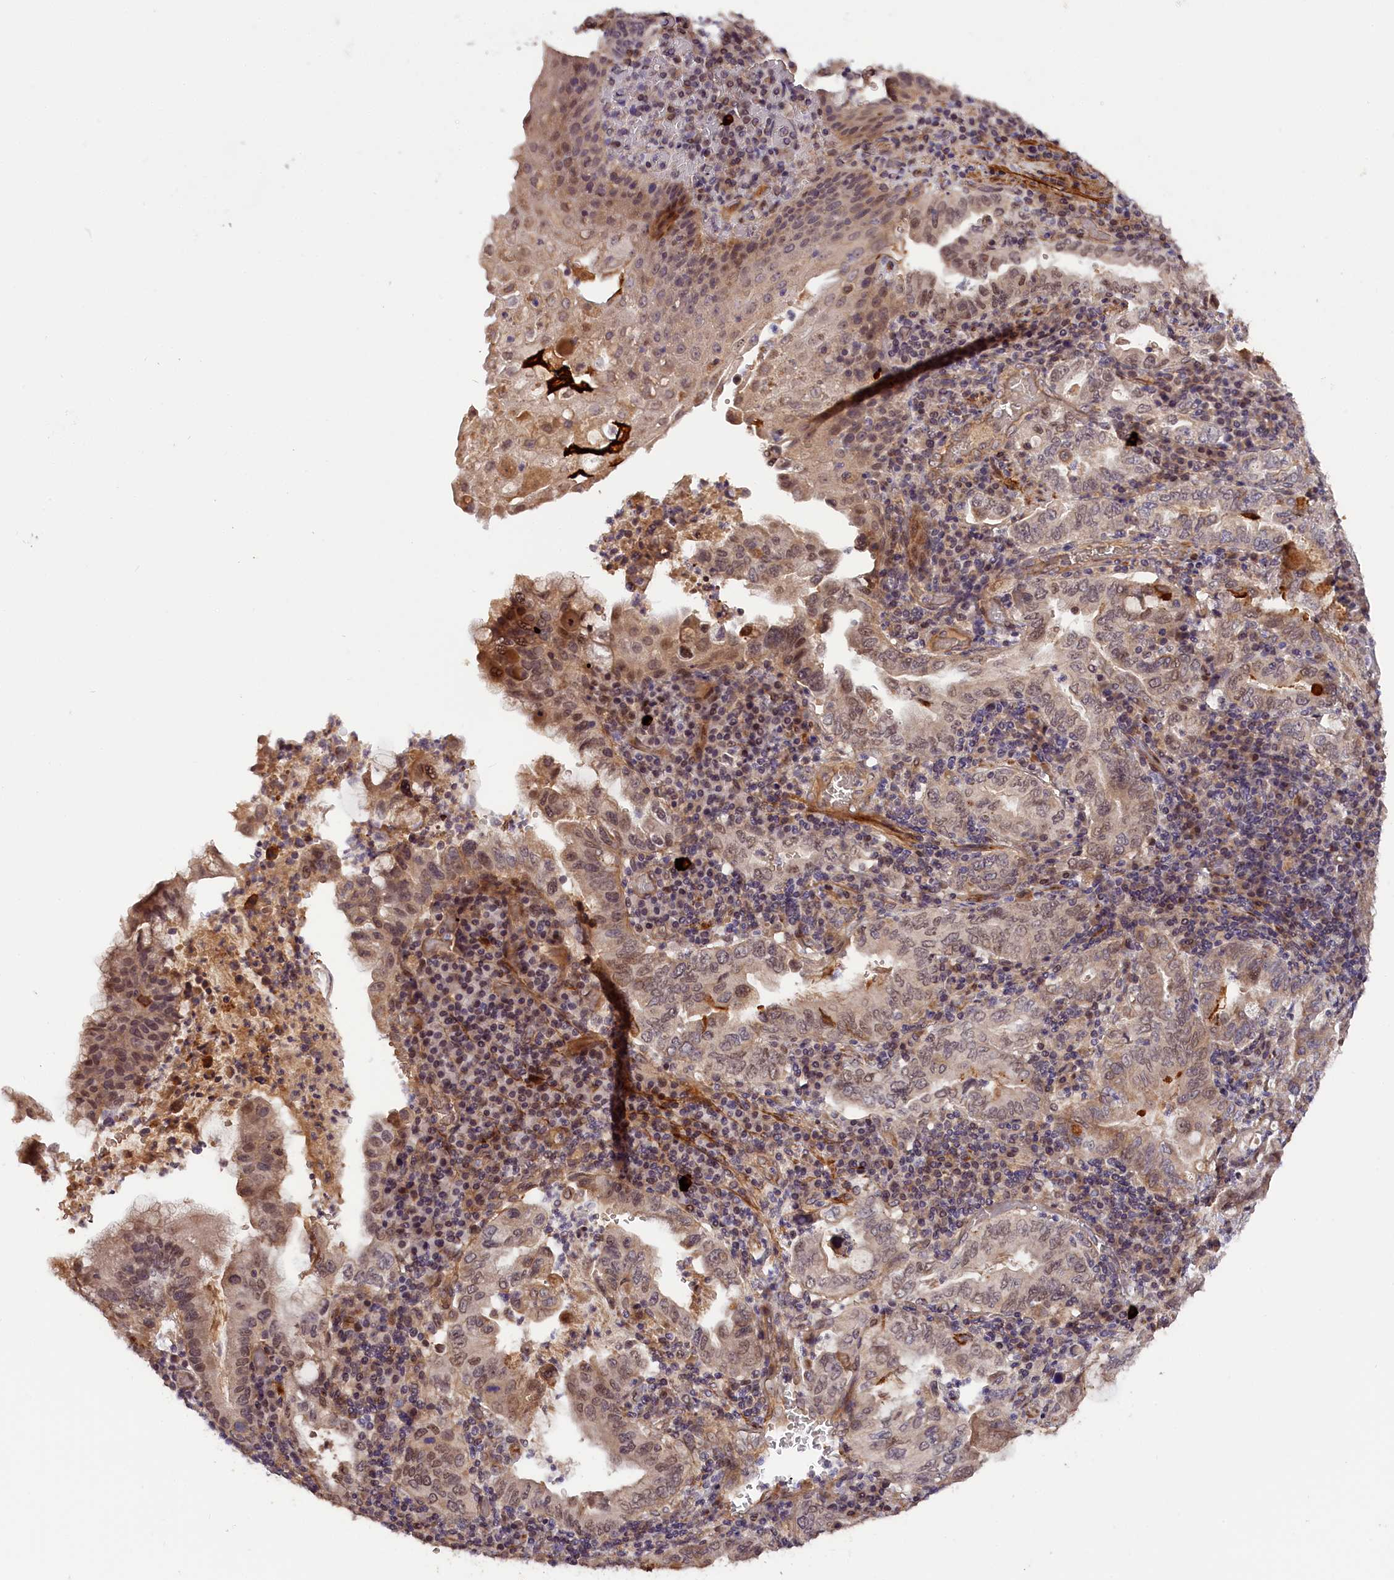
{"staining": {"intensity": "weak", "quantity": "25%-75%", "location": "nuclear"}, "tissue": "stomach cancer", "cell_type": "Tumor cells", "image_type": "cancer", "snomed": [{"axis": "morphology", "description": "Normal tissue, NOS"}, {"axis": "morphology", "description": "Adenocarcinoma, NOS"}, {"axis": "topography", "description": "Esophagus"}, {"axis": "topography", "description": "Stomach, upper"}, {"axis": "topography", "description": "Peripheral nerve tissue"}], "caption": "About 25%-75% of tumor cells in human adenocarcinoma (stomach) show weak nuclear protein staining as visualized by brown immunohistochemical staining.", "gene": "ZNF480", "patient": {"sex": "male", "age": 62}}